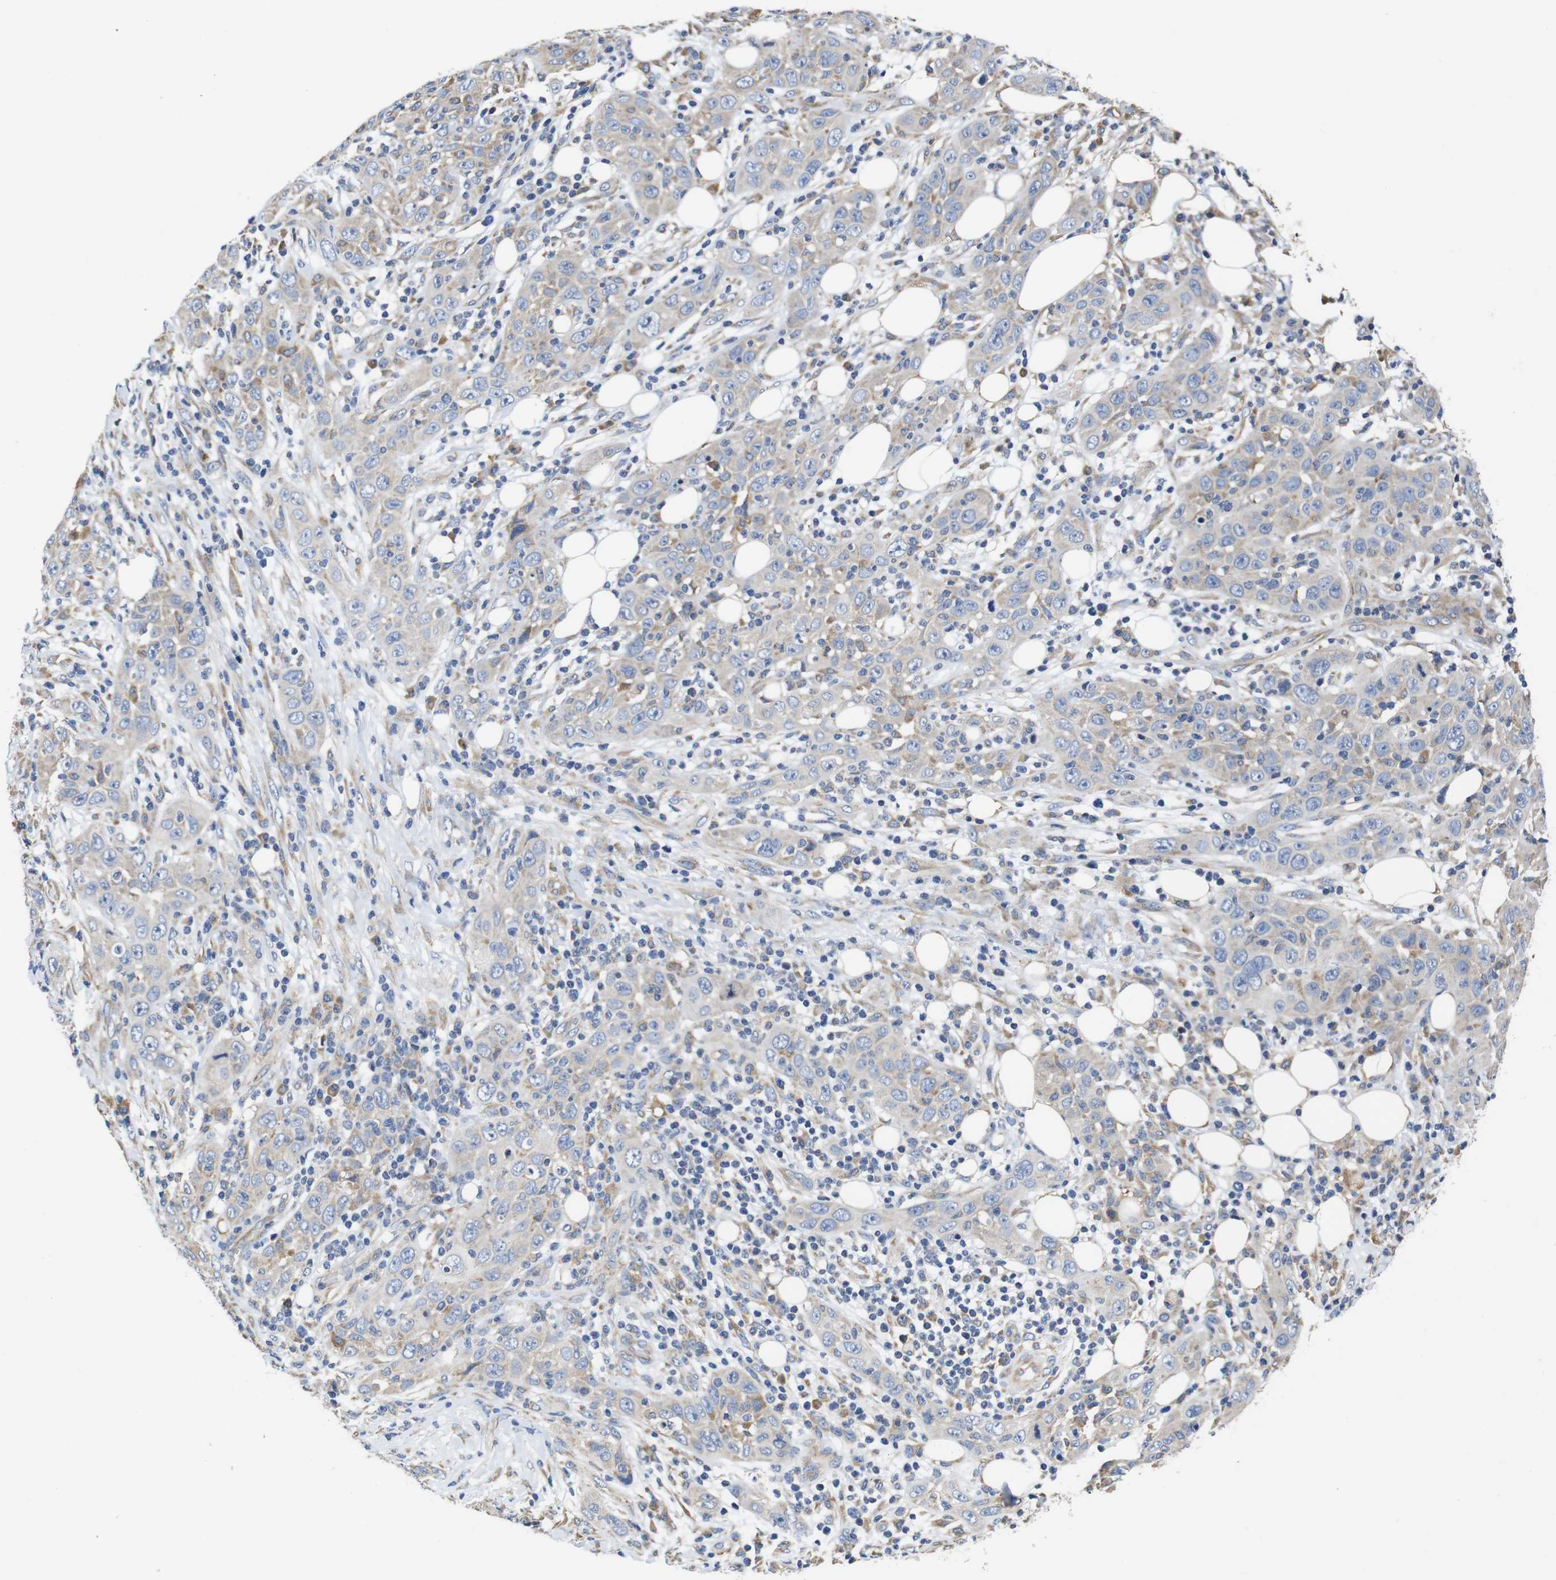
{"staining": {"intensity": "weak", "quantity": "25%-75%", "location": "cytoplasmic/membranous"}, "tissue": "skin cancer", "cell_type": "Tumor cells", "image_type": "cancer", "snomed": [{"axis": "morphology", "description": "Squamous cell carcinoma, NOS"}, {"axis": "topography", "description": "Skin"}], "caption": "Immunohistochemical staining of squamous cell carcinoma (skin) demonstrates weak cytoplasmic/membranous protein positivity in about 25%-75% of tumor cells.", "gene": "MARCHF7", "patient": {"sex": "female", "age": 88}}